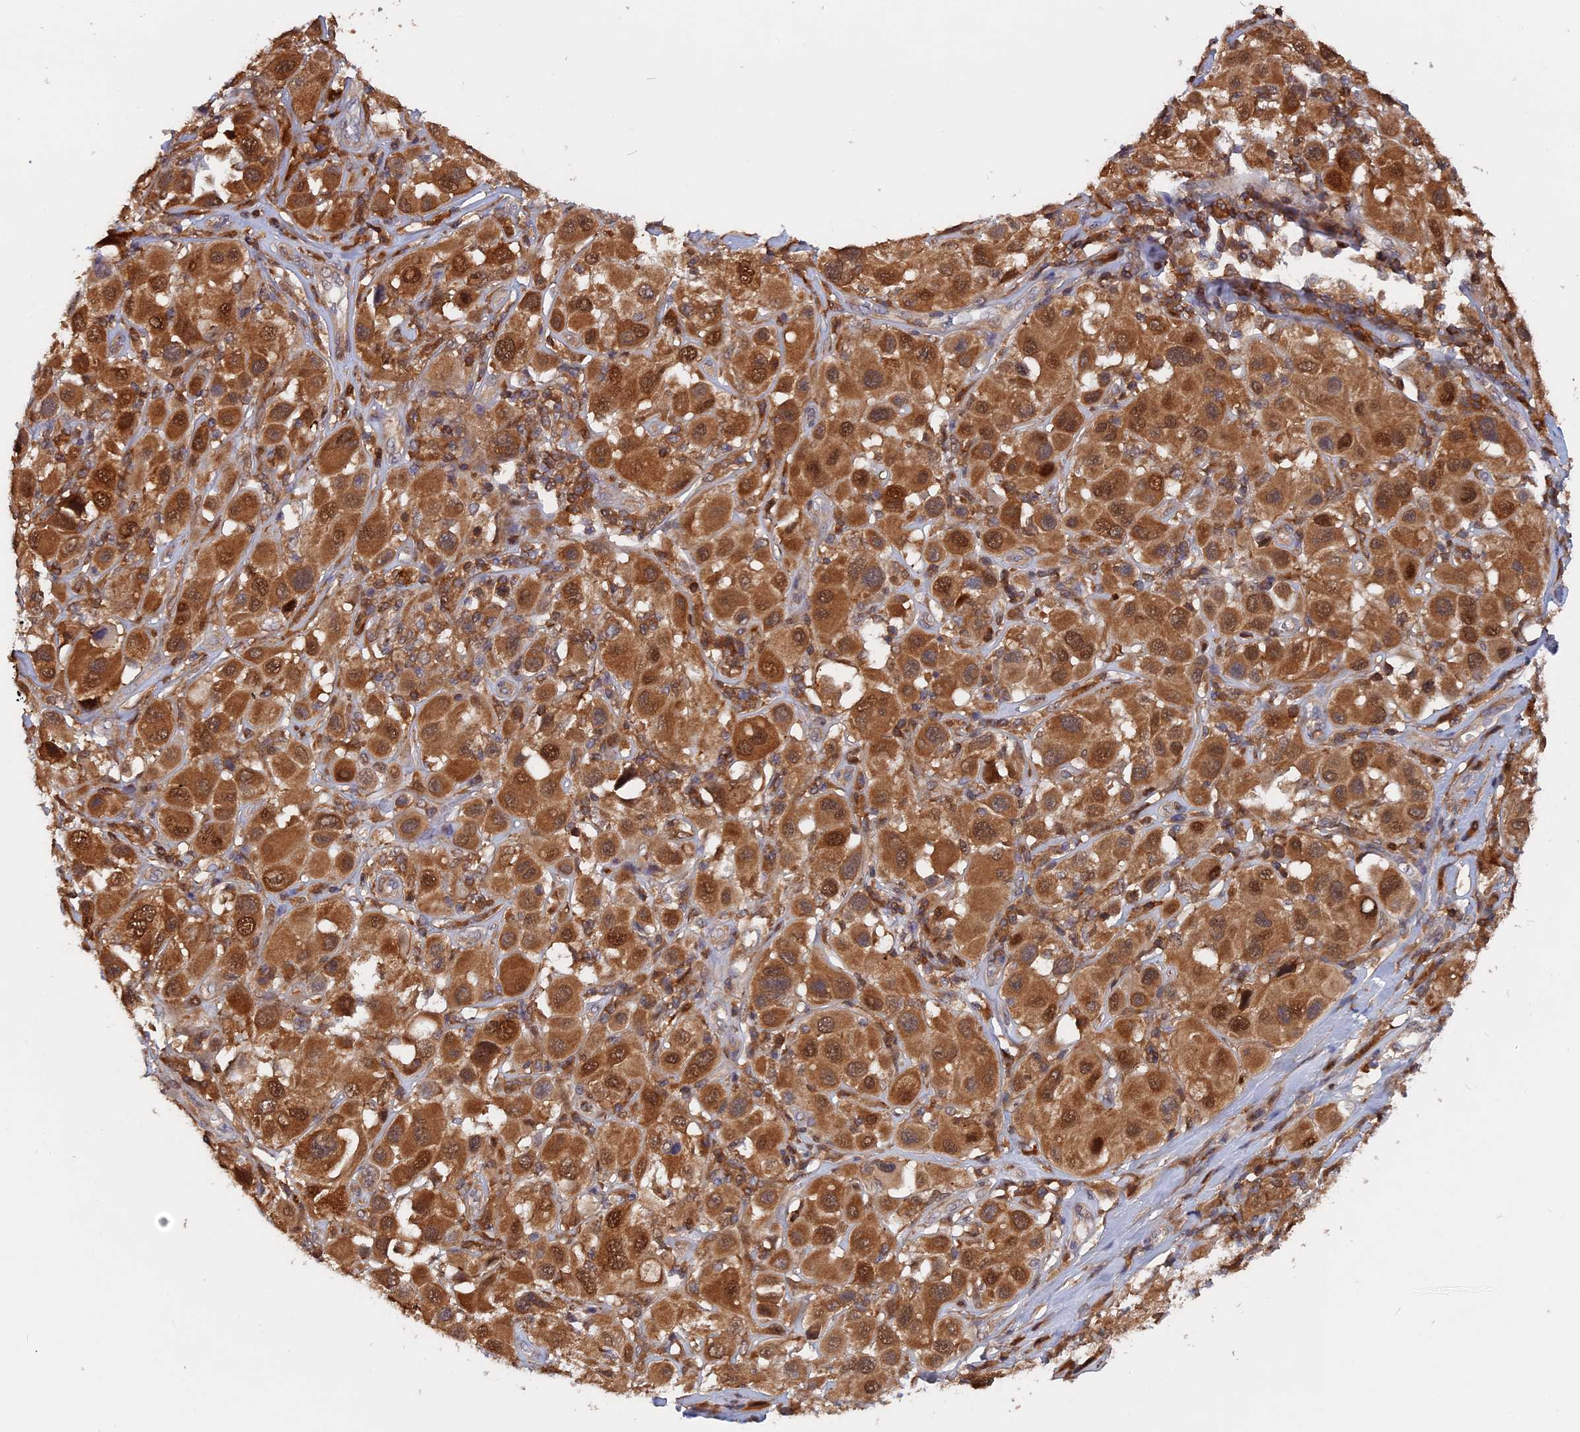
{"staining": {"intensity": "strong", "quantity": ">75%", "location": "cytoplasmic/membranous,nuclear"}, "tissue": "melanoma", "cell_type": "Tumor cells", "image_type": "cancer", "snomed": [{"axis": "morphology", "description": "Malignant melanoma, Metastatic site"}, {"axis": "topography", "description": "Skin"}], "caption": "IHC micrograph of melanoma stained for a protein (brown), which displays high levels of strong cytoplasmic/membranous and nuclear positivity in approximately >75% of tumor cells.", "gene": "BLVRA", "patient": {"sex": "male", "age": 41}}